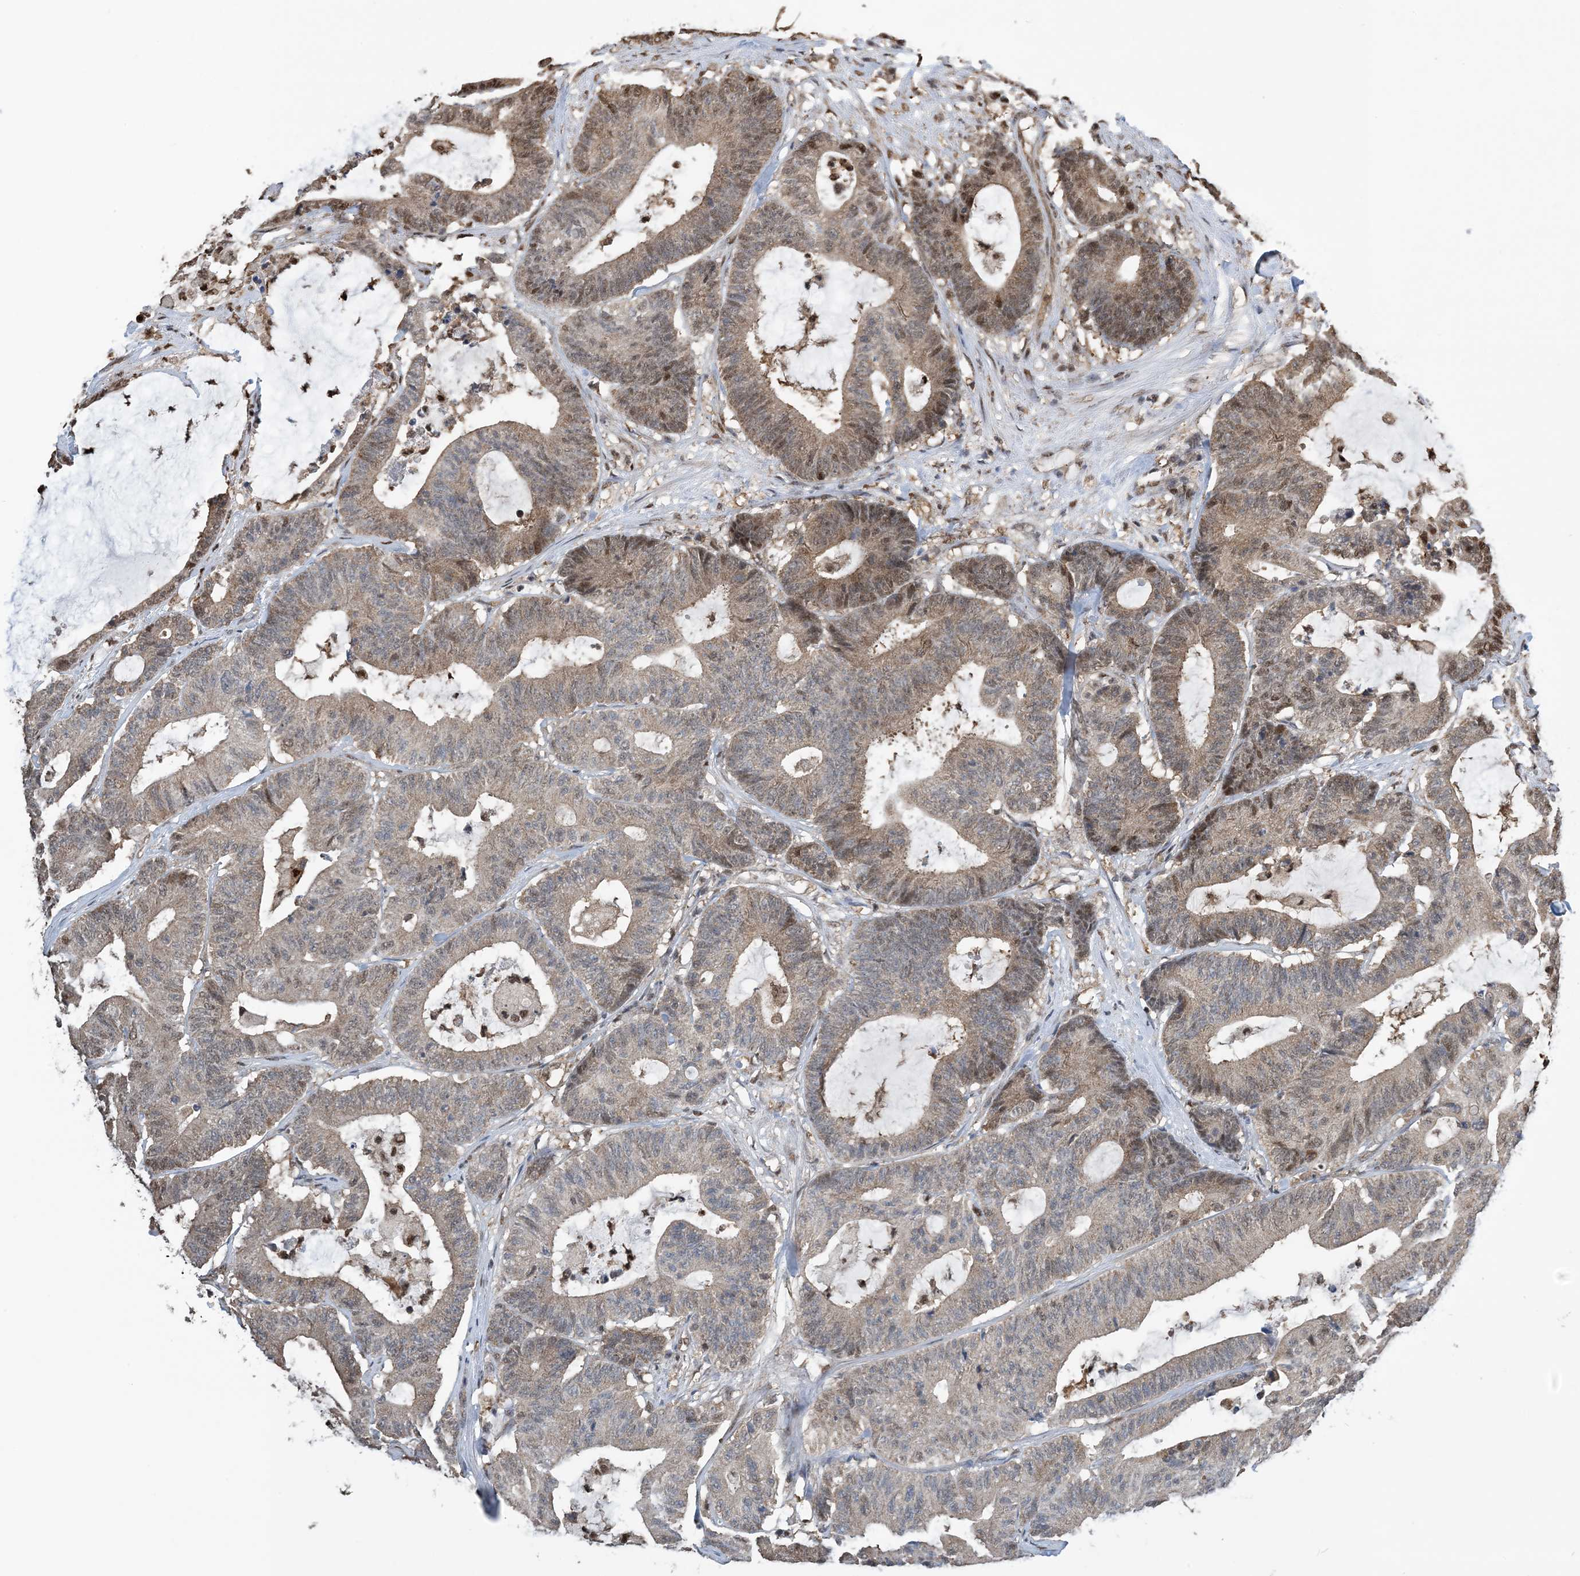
{"staining": {"intensity": "moderate", "quantity": "25%-75%", "location": "cytoplasmic/membranous,nuclear"}, "tissue": "colorectal cancer", "cell_type": "Tumor cells", "image_type": "cancer", "snomed": [{"axis": "morphology", "description": "Adenocarcinoma, NOS"}, {"axis": "topography", "description": "Colon"}], "caption": "High-magnification brightfield microscopy of adenocarcinoma (colorectal) stained with DAB (brown) and counterstained with hematoxylin (blue). tumor cells exhibit moderate cytoplasmic/membranous and nuclear staining is identified in approximately25%-75% of cells.", "gene": "HSPA1A", "patient": {"sex": "female", "age": 84}}